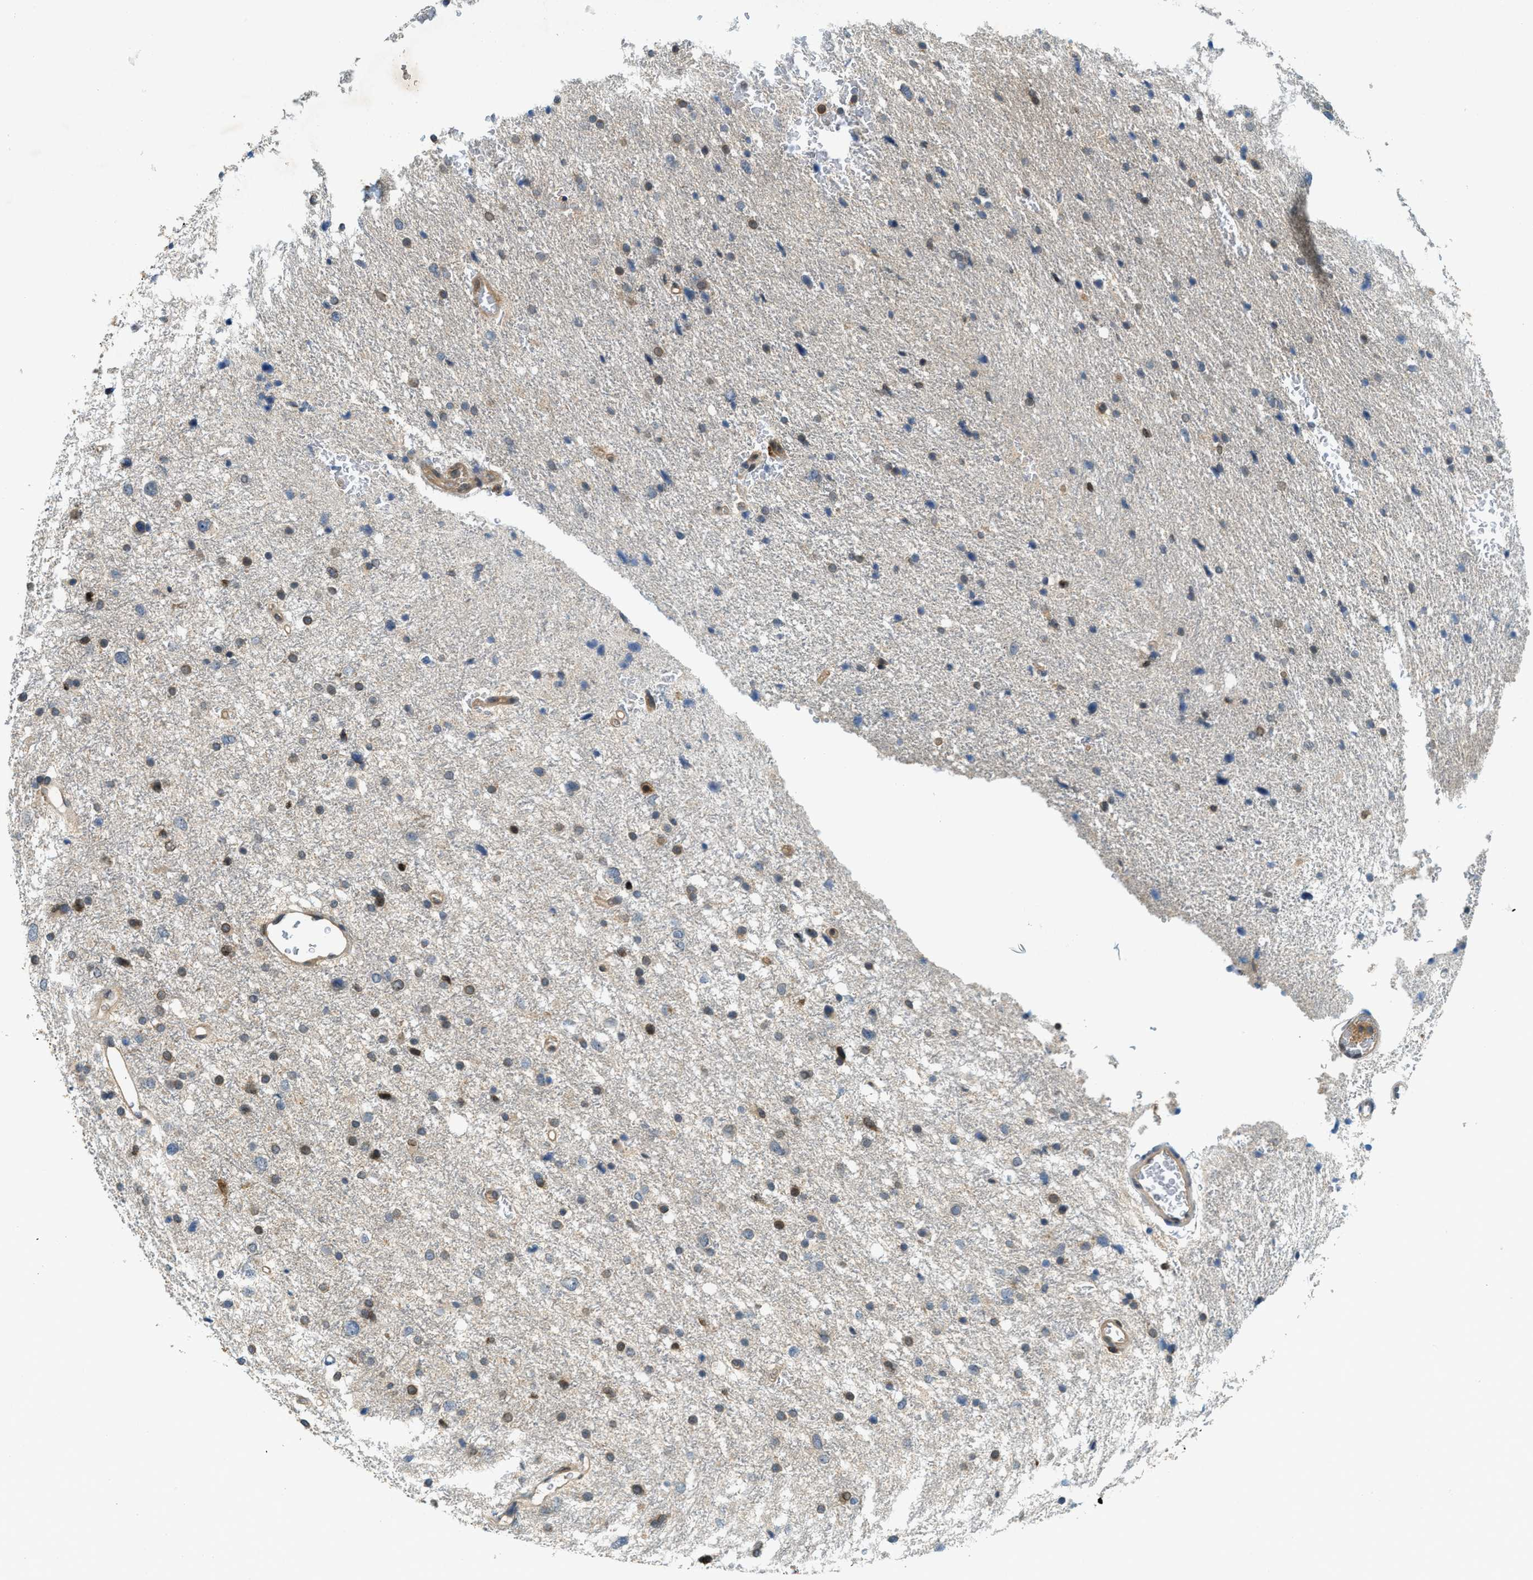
{"staining": {"intensity": "moderate", "quantity": "<25%", "location": "nuclear"}, "tissue": "glioma", "cell_type": "Tumor cells", "image_type": "cancer", "snomed": [{"axis": "morphology", "description": "Glioma, malignant, Low grade"}, {"axis": "topography", "description": "Brain"}], "caption": "Glioma stained for a protein exhibits moderate nuclear positivity in tumor cells. (DAB IHC with brightfield microscopy, high magnification).", "gene": "GMPPB", "patient": {"sex": "female", "age": 37}}